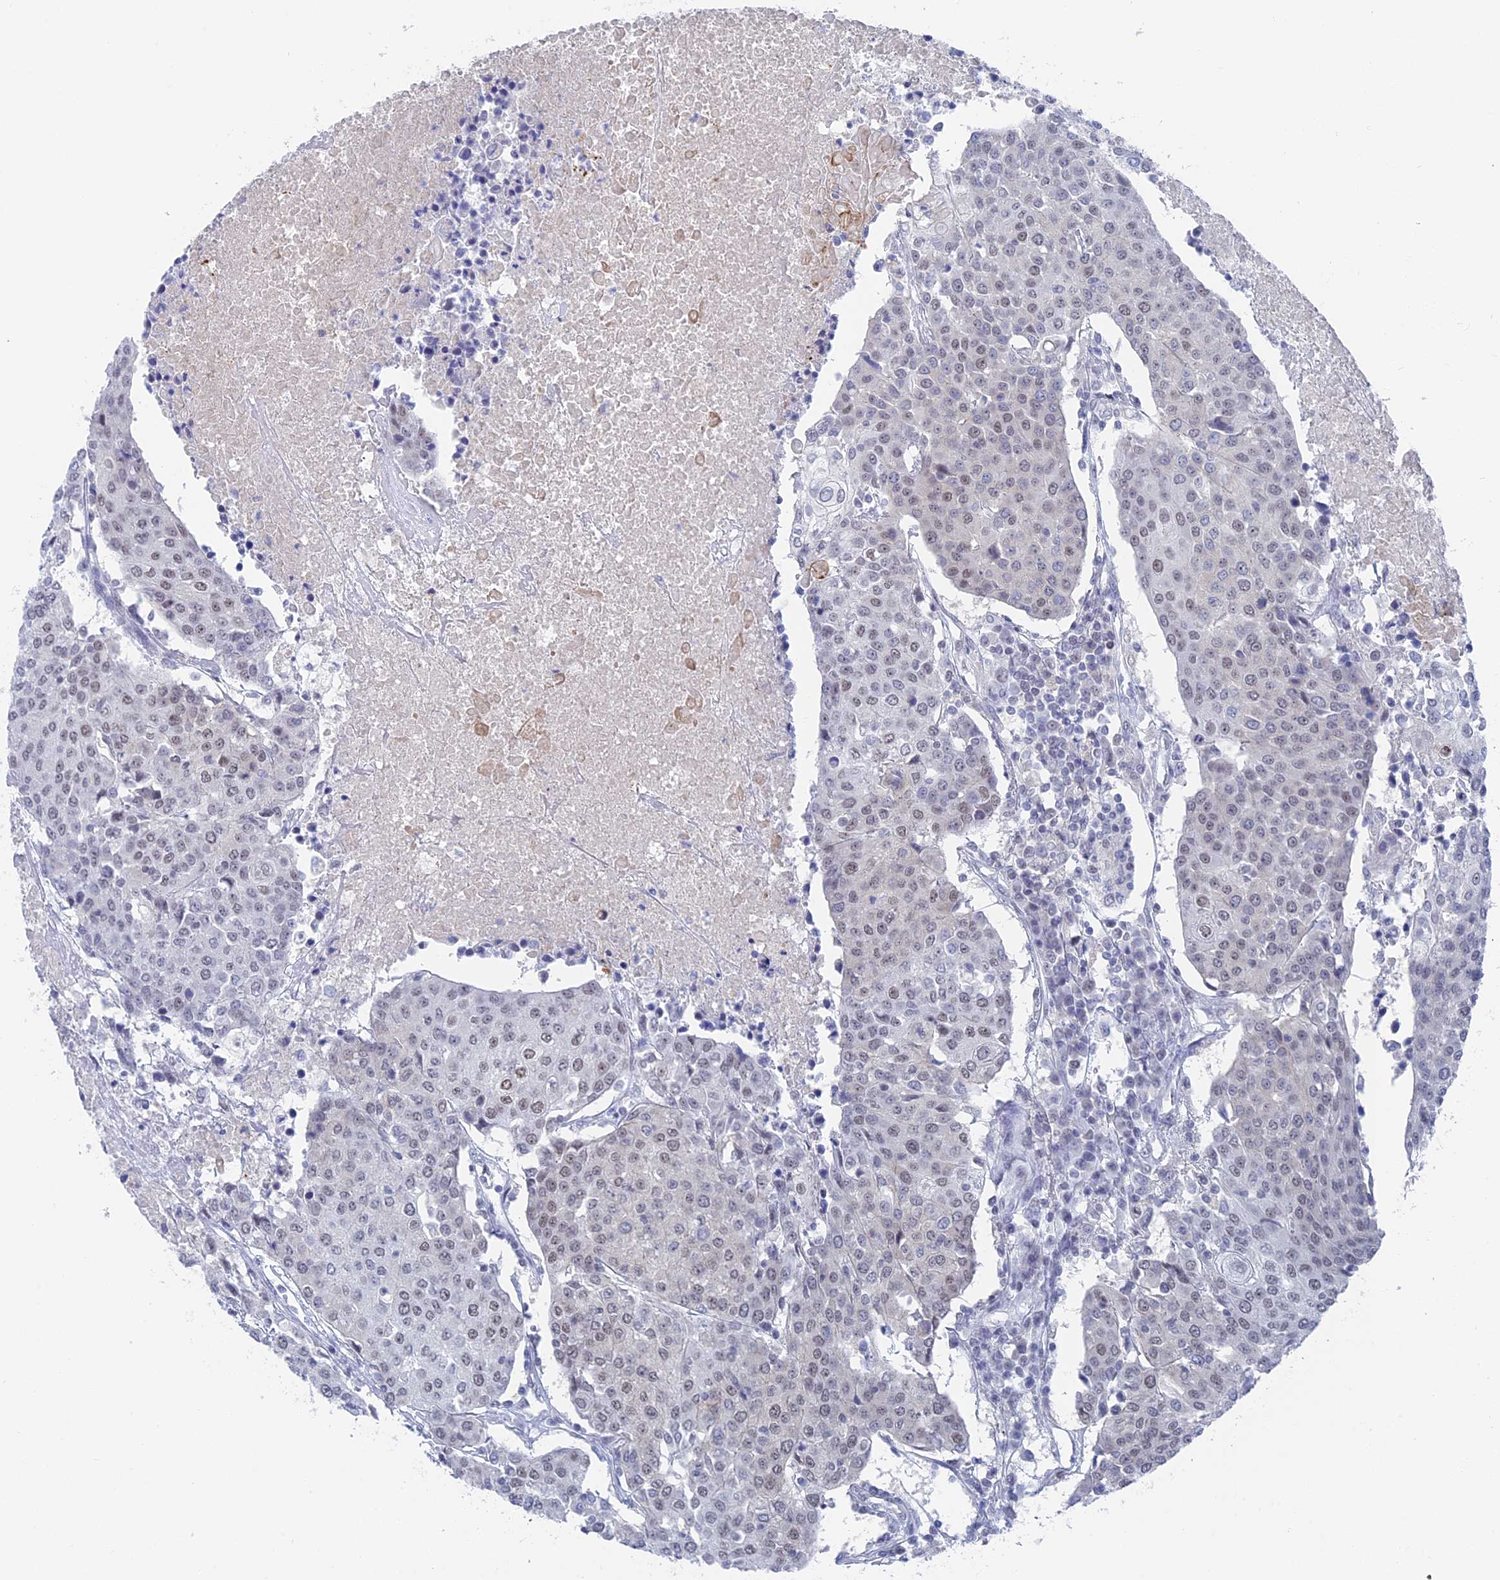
{"staining": {"intensity": "weak", "quantity": "<25%", "location": "nuclear"}, "tissue": "urothelial cancer", "cell_type": "Tumor cells", "image_type": "cancer", "snomed": [{"axis": "morphology", "description": "Urothelial carcinoma, High grade"}, {"axis": "topography", "description": "Urinary bladder"}], "caption": "DAB (3,3'-diaminobenzidine) immunohistochemical staining of human urothelial cancer reveals no significant positivity in tumor cells.", "gene": "BRD2", "patient": {"sex": "female", "age": 85}}